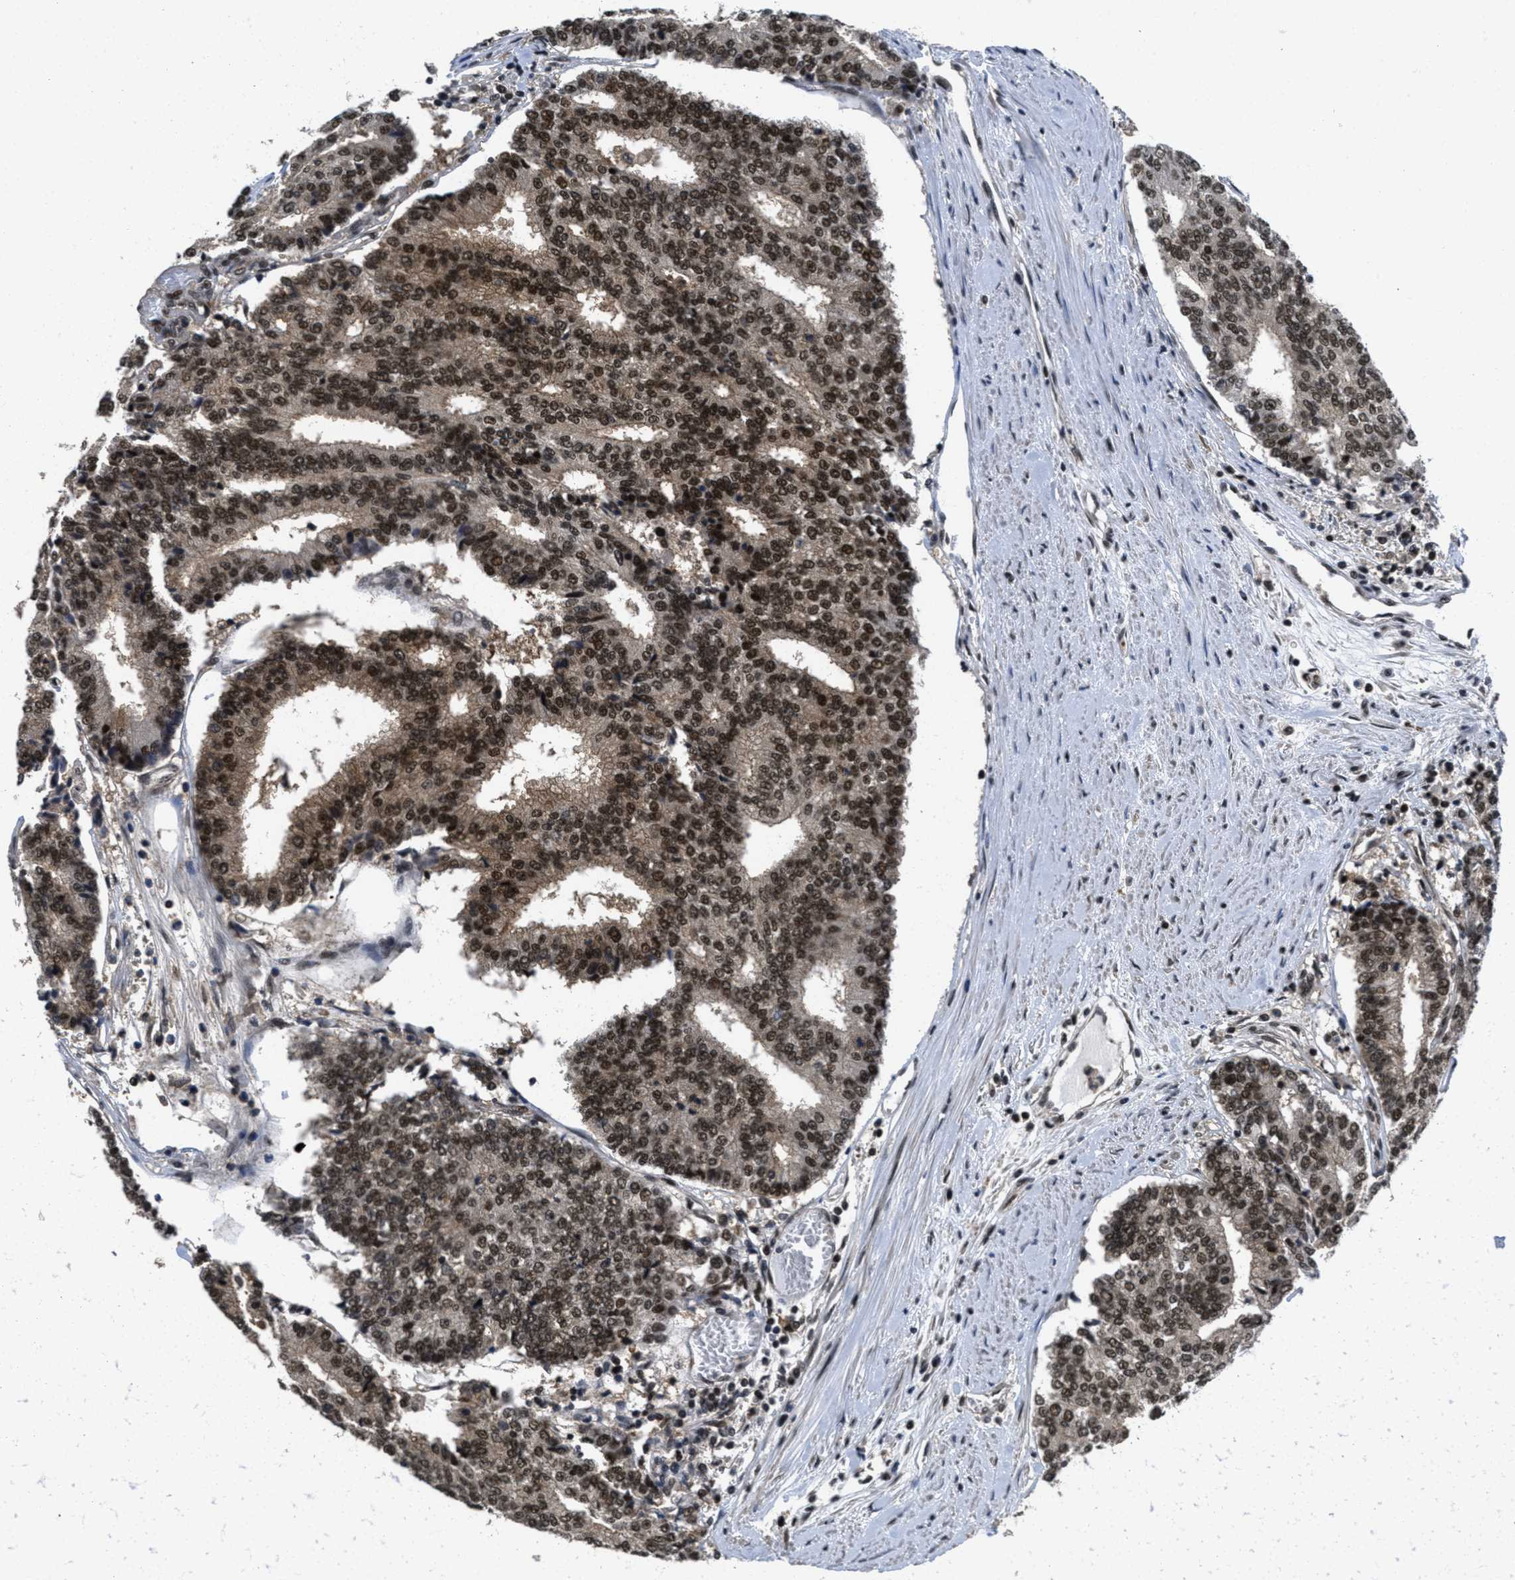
{"staining": {"intensity": "strong", "quantity": ">75%", "location": "cytoplasmic/membranous,nuclear"}, "tissue": "prostate cancer", "cell_type": "Tumor cells", "image_type": "cancer", "snomed": [{"axis": "morphology", "description": "Normal tissue, NOS"}, {"axis": "morphology", "description": "Adenocarcinoma, High grade"}, {"axis": "topography", "description": "Prostate"}, {"axis": "topography", "description": "Seminal veicle"}], "caption": "Strong cytoplasmic/membranous and nuclear expression for a protein is seen in about >75% of tumor cells of adenocarcinoma (high-grade) (prostate) using immunohistochemistry (IHC).", "gene": "CUL4B", "patient": {"sex": "male", "age": 55}}